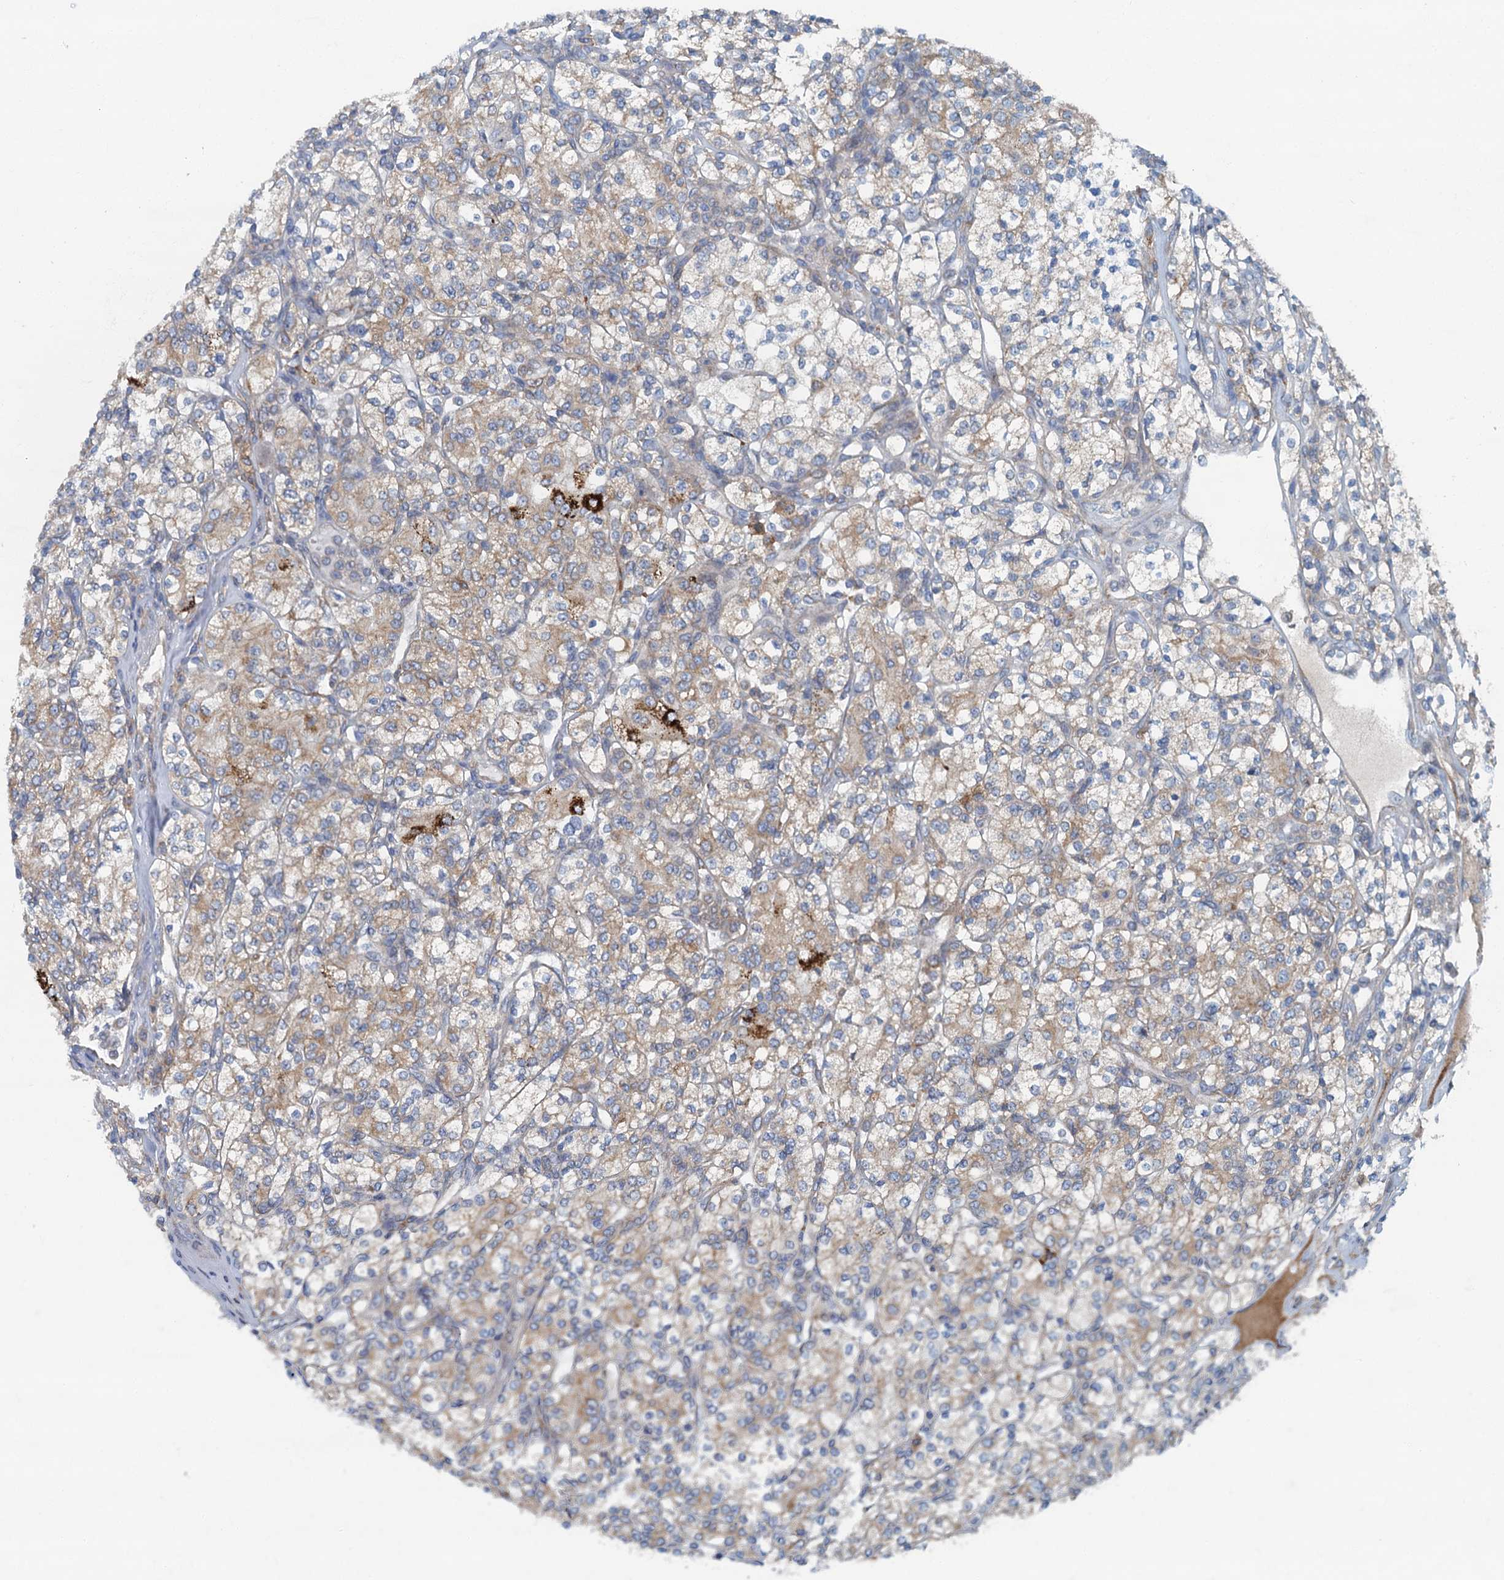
{"staining": {"intensity": "weak", "quantity": ">75%", "location": "cytoplasmic/membranous"}, "tissue": "renal cancer", "cell_type": "Tumor cells", "image_type": "cancer", "snomed": [{"axis": "morphology", "description": "Adenocarcinoma, NOS"}, {"axis": "topography", "description": "Kidney"}], "caption": "Protein analysis of adenocarcinoma (renal) tissue reveals weak cytoplasmic/membranous staining in approximately >75% of tumor cells.", "gene": "MYDGF", "patient": {"sex": "male", "age": 77}}